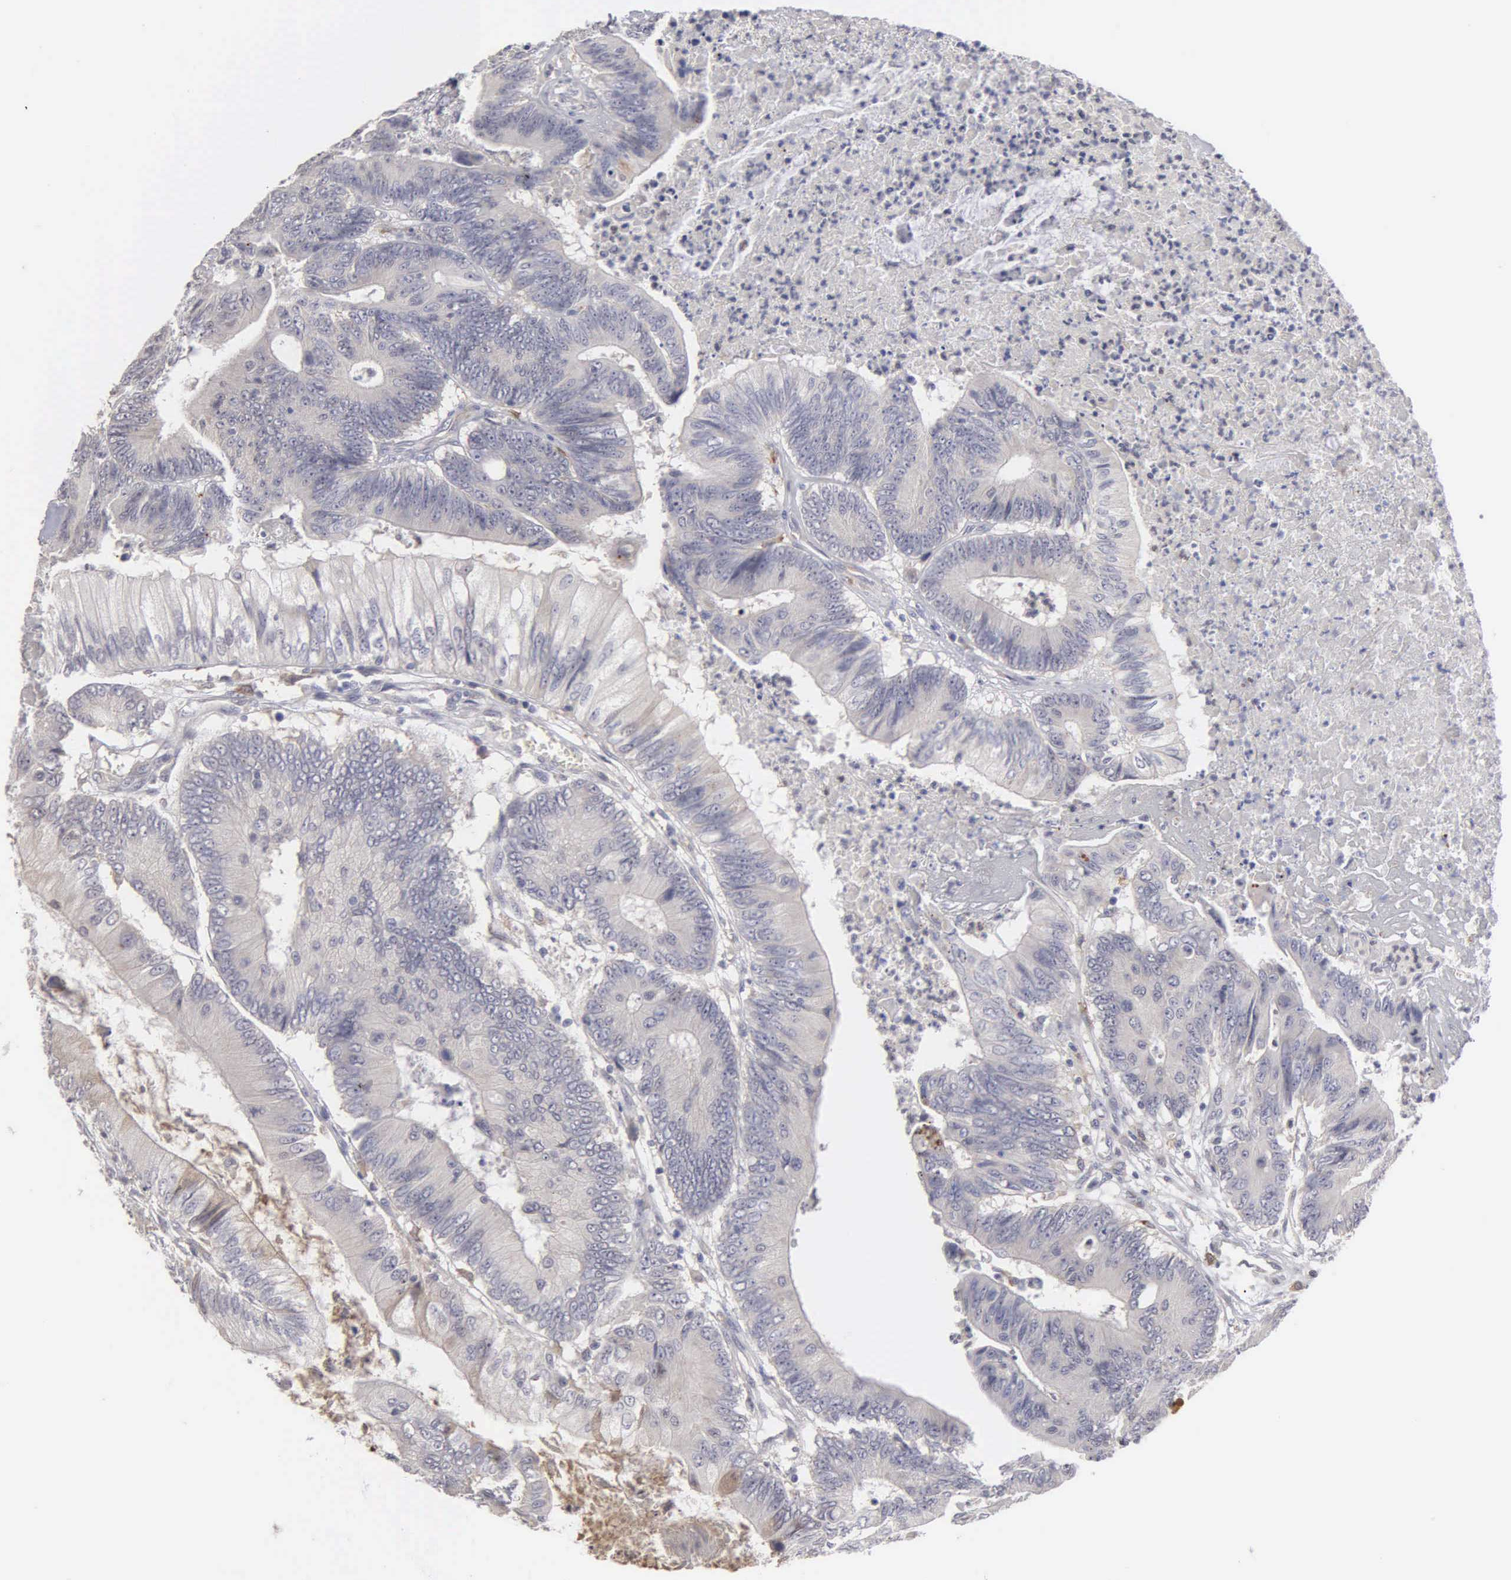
{"staining": {"intensity": "negative", "quantity": "none", "location": "none"}, "tissue": "colorectal cancer", "cell_type": "Tumor cells", "image_type": "cancer", "snomed": [{"axis": "morphology", "description": "Adenocarcinoma, NOS"}, {"axis": "topography", "description": "Colon"}], "caption": "A micrograph of colorectal adenocarcinoma stained for a protein displays no brown staining in tumor cells.", "gene": "LIN52", "patient": {"sex": "male", "age": 65}}